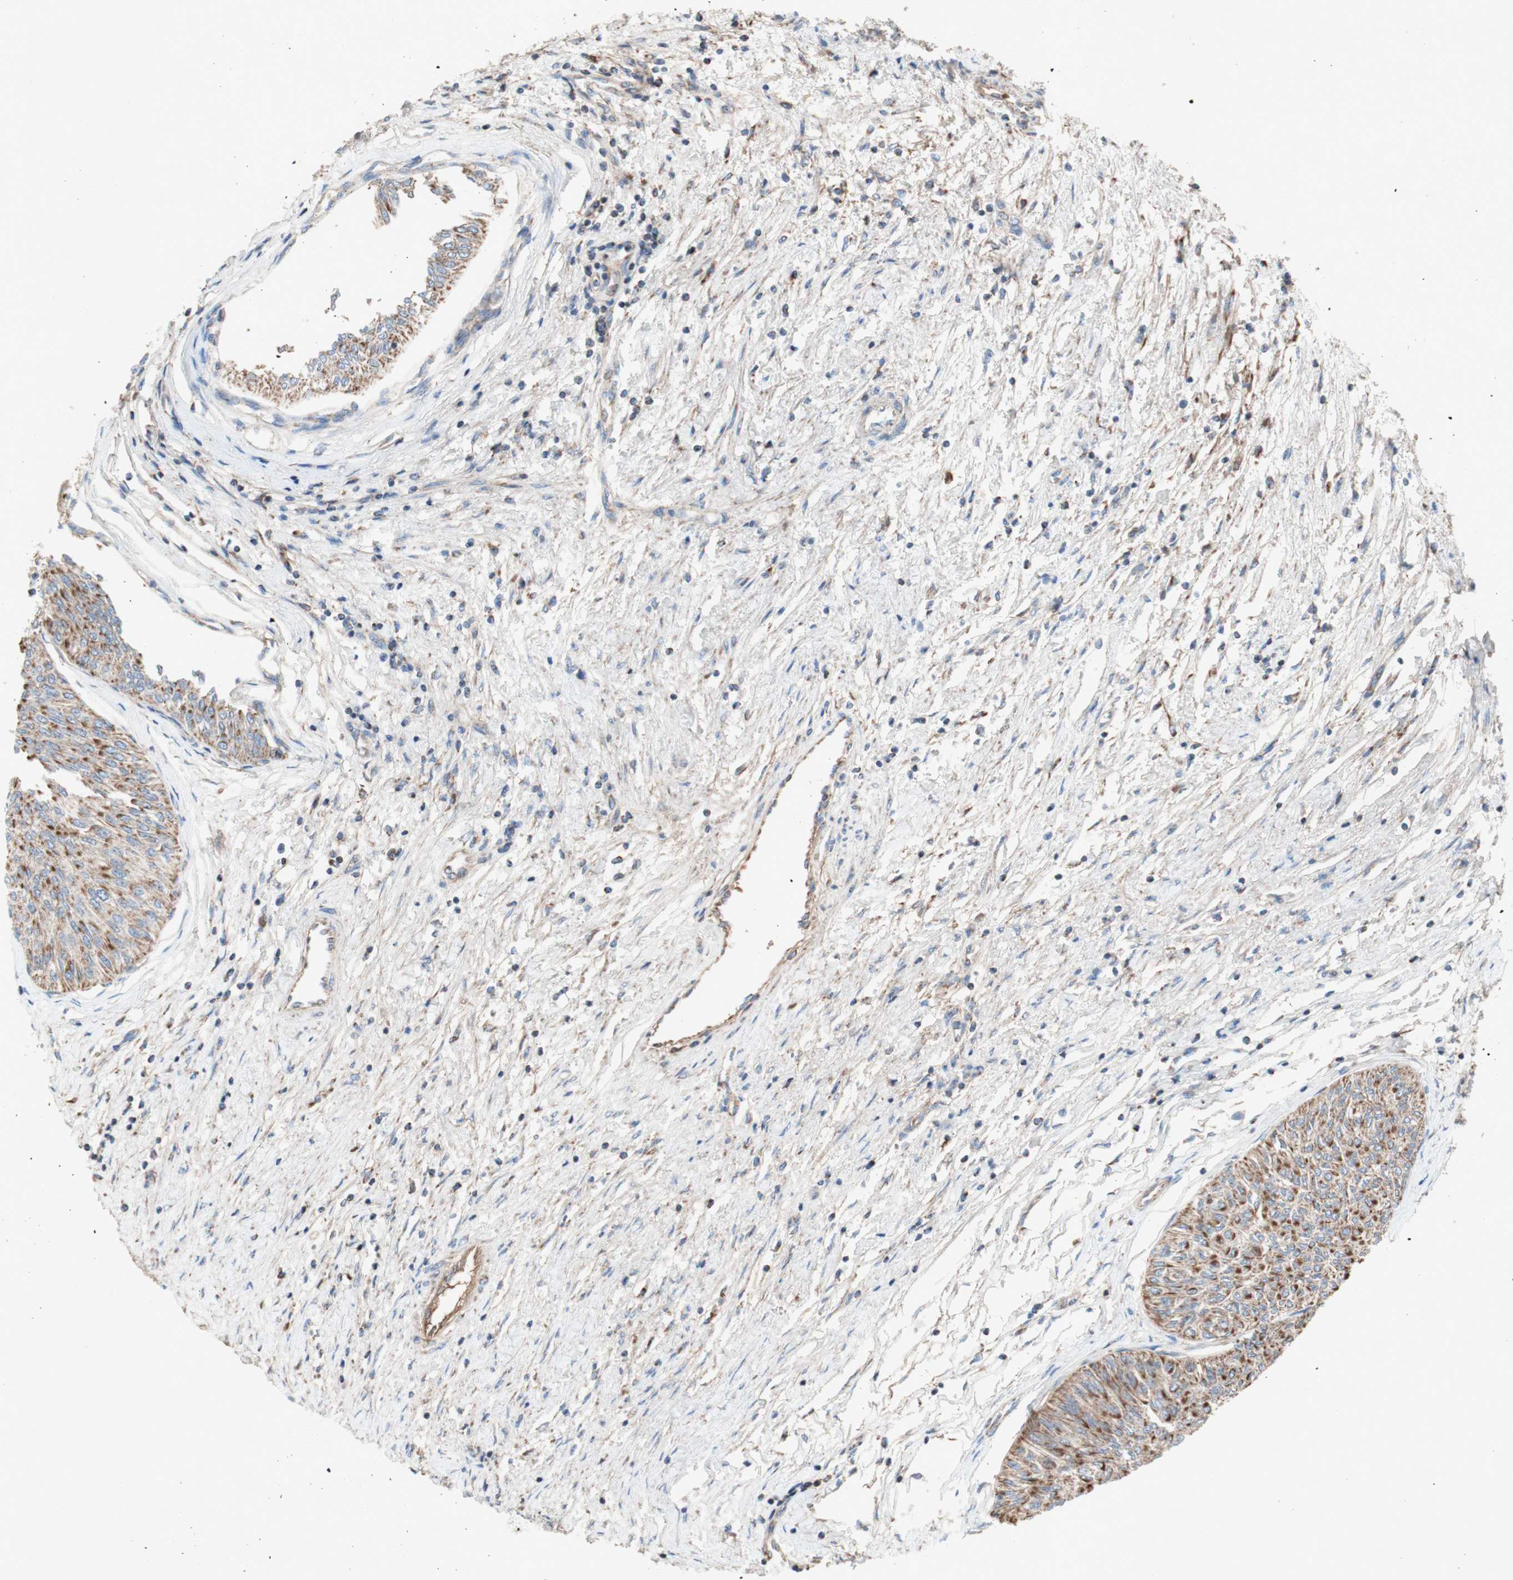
{"staining": {"intensity": "moderate", "quantity": ">75%", "location": "cytoplasmic/membranous"}, "tissue": "urothelial cancer", "cell_type": "Tumor cells", "image_type": "cancer", "snomed": [{"axis": "morphology", "description": "Urothelial carcinoma, Low grade"}, {"axis": "topography", "description": "Urinary bladder"}], "caption": "A brown stain highlights moderate cytoplasmic/membranous expression of a protein in human urothelial cancer tumor cells. (DAB = brown stain, brightfield microscopy at high magnification).", "gene": "SDHB", "patient": {"sex": "male", "age": 78}}